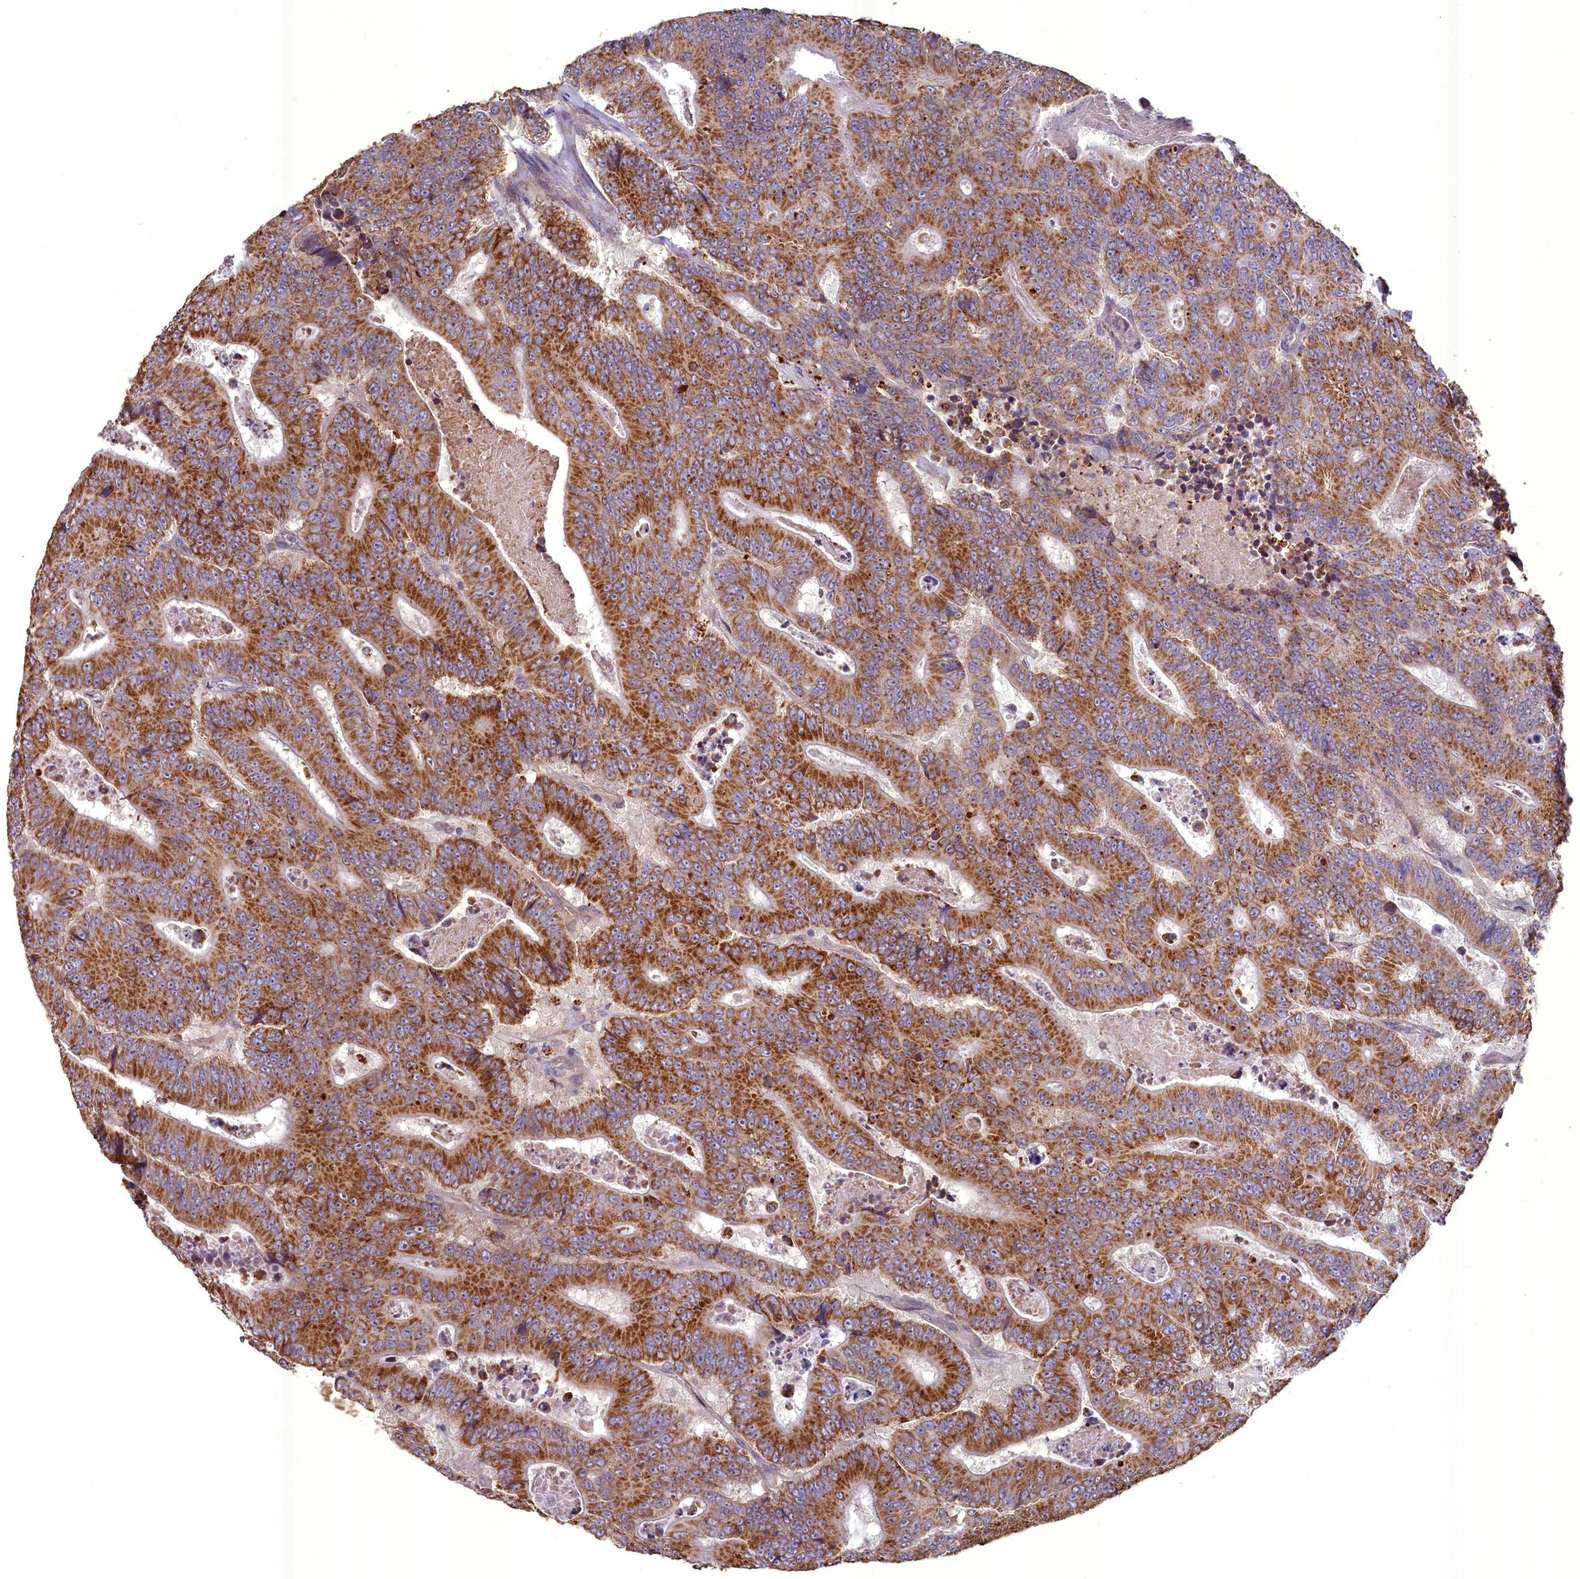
{"staining": {"intensity": "strong", "quantity": ">75%", "location": "cytoplasmic/membranous"}, "tissue": "colorectal cancer", "cell_type": "Tumor cells", "image_type": "cancer", "snomed": [{"axis": "morphology", "description": "Adenocarcinoma, NOS"}, {"axis": "topography", "description": "Colon"}], "caption": "High-power microscopy captured an IHC histopathology image of colorectal adenocarcinoma, revealing strong cytoplasmic/membranous positivity in approximately >75% of tumor cells. (IHC, brightfield microscopy, high magnification).", "gene": "ACAD8", "patient": {"sex": "male", "age": 83}}